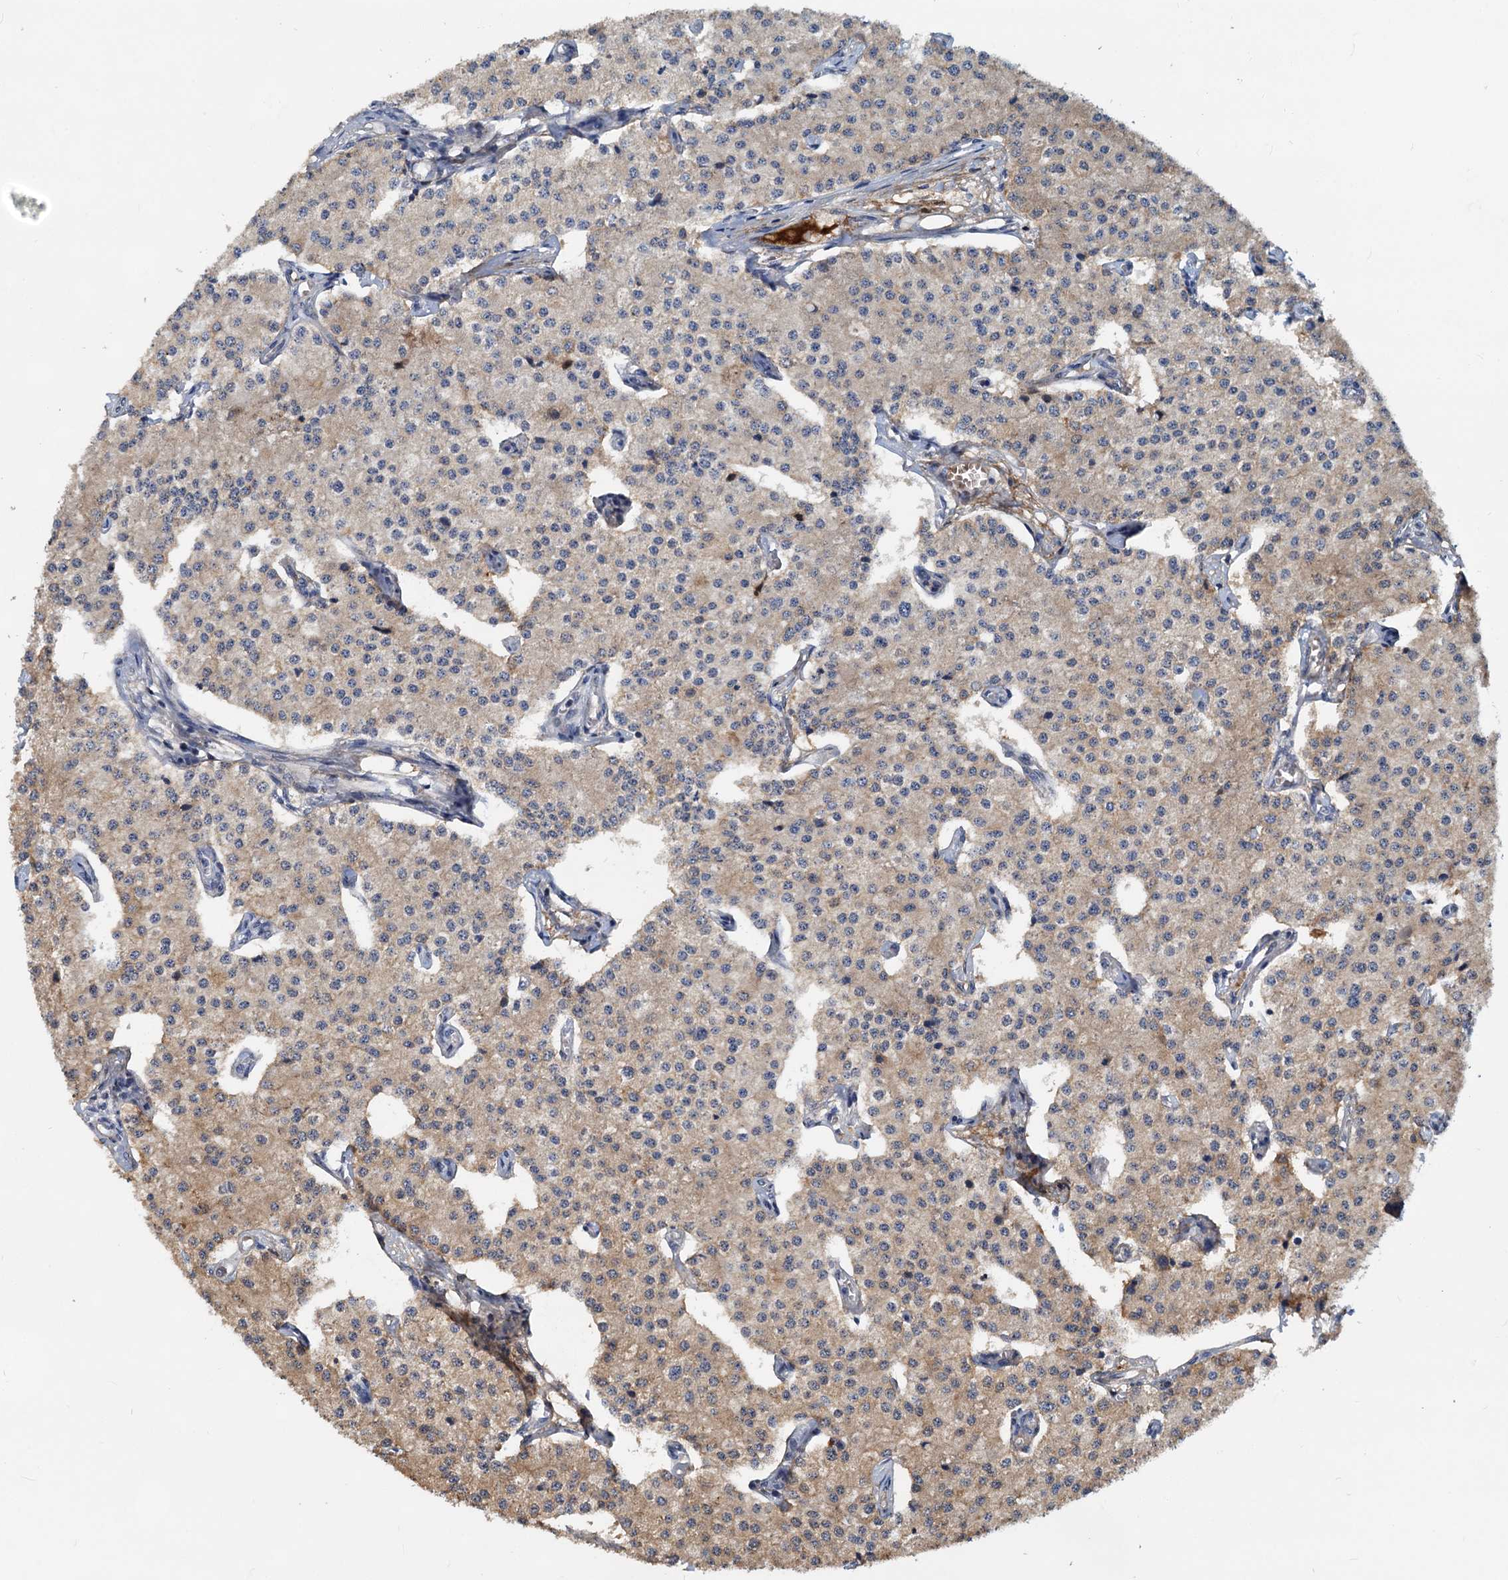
{"staining": {"intensity": "weak", "quantity": "25%-75%", "location": "cytoplasmic/membranous"}, "tissue": "carcinoid", "cell_type": "Tumor cells", "image_type": "cancer", "snomed": [{"axis": "morphology", "description": "Carcinoid, malignant, NOS"}, {"axis": "topography", "description": "Colon"}], "caption": "Human carcinoid stained for a protein (brown) displays weak cytoplasmic/membranous positive expression in approximately 25%-75% of tumor cells.", "gene": "PTGES3", "patient": {"sex": "female", "age": 52}}